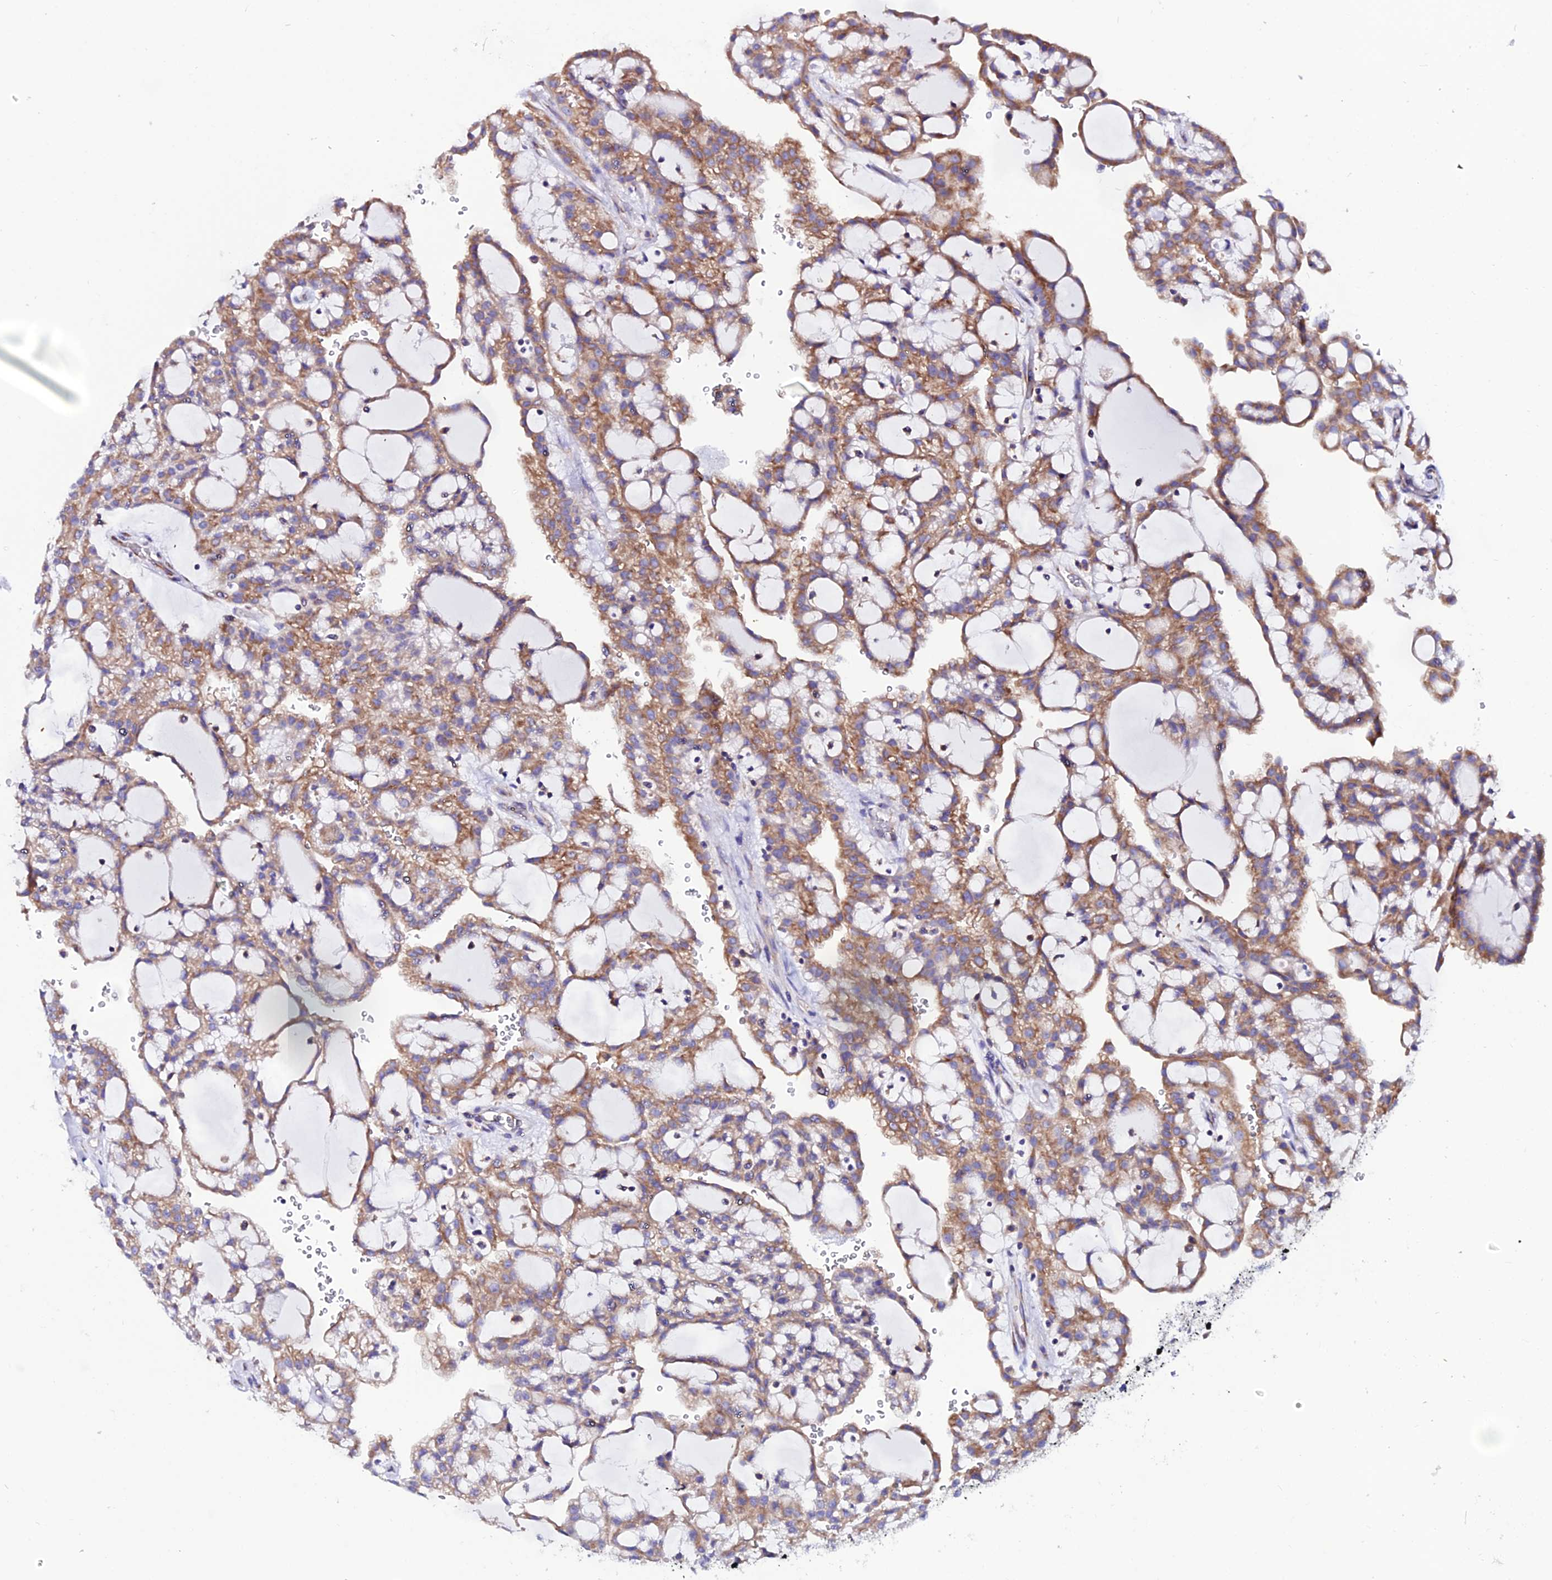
{"staining": {"intensity": "moderate", "quantity": ">75%", "location": "cytoplasmic/membranous"}, "tissue": "renal cancer", "cell_type": "Tumor cells", "image_type": "cancer", "snomed": [{"axis": "morphology", "description": "Adenocarcinoma, NOS"}, {"axis": "topography", "description": "Kidney"}], "caption": "Renal adenocarcinoma tissue reveals moderate cytoplasmic/membranous positivity in about >75% of tumor cells", "gene": "EEF1G", "patient": {"sex": "male", "age": 63}}